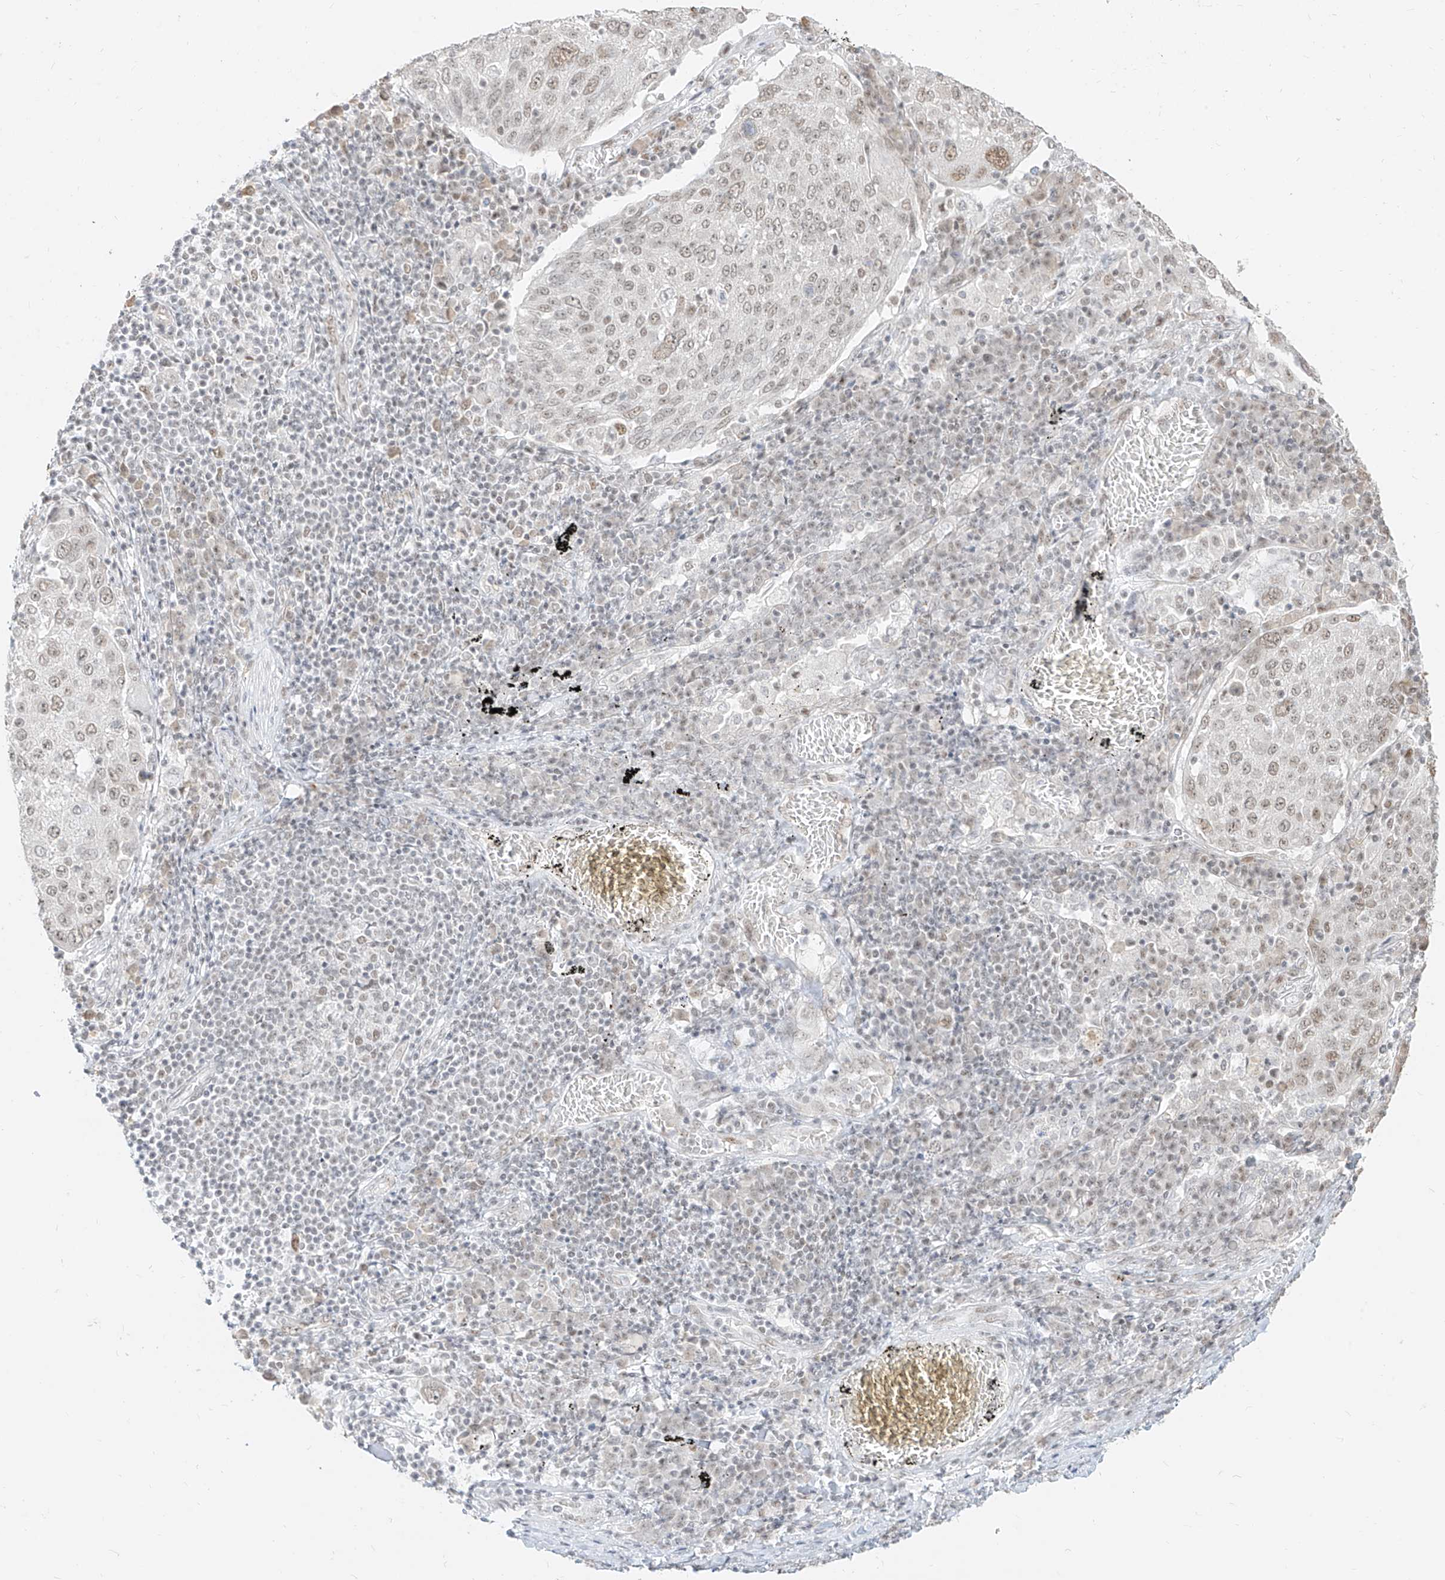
{"staining": {"intensity": "weak", "quantity": "25%-75%", "location": "nuclear"}, "tissue": "lung cancer", "cell_type": "Tumor cells", "image_type": "cancer", "snomed": [{"axis": "morphology", "description": "Squamous cell carcinoma, NOS"}, {"axis": "topography", "description": "Lung"}], "caption": "DAB immunohistochemical staining of human lung cancer (squamous cell carcinoma) displays weak nuclear protein staining in approximately 25%-75% of tumor cells.", "gene": "SUPT5H", "patient": {"sex": "male", "age": 65}}